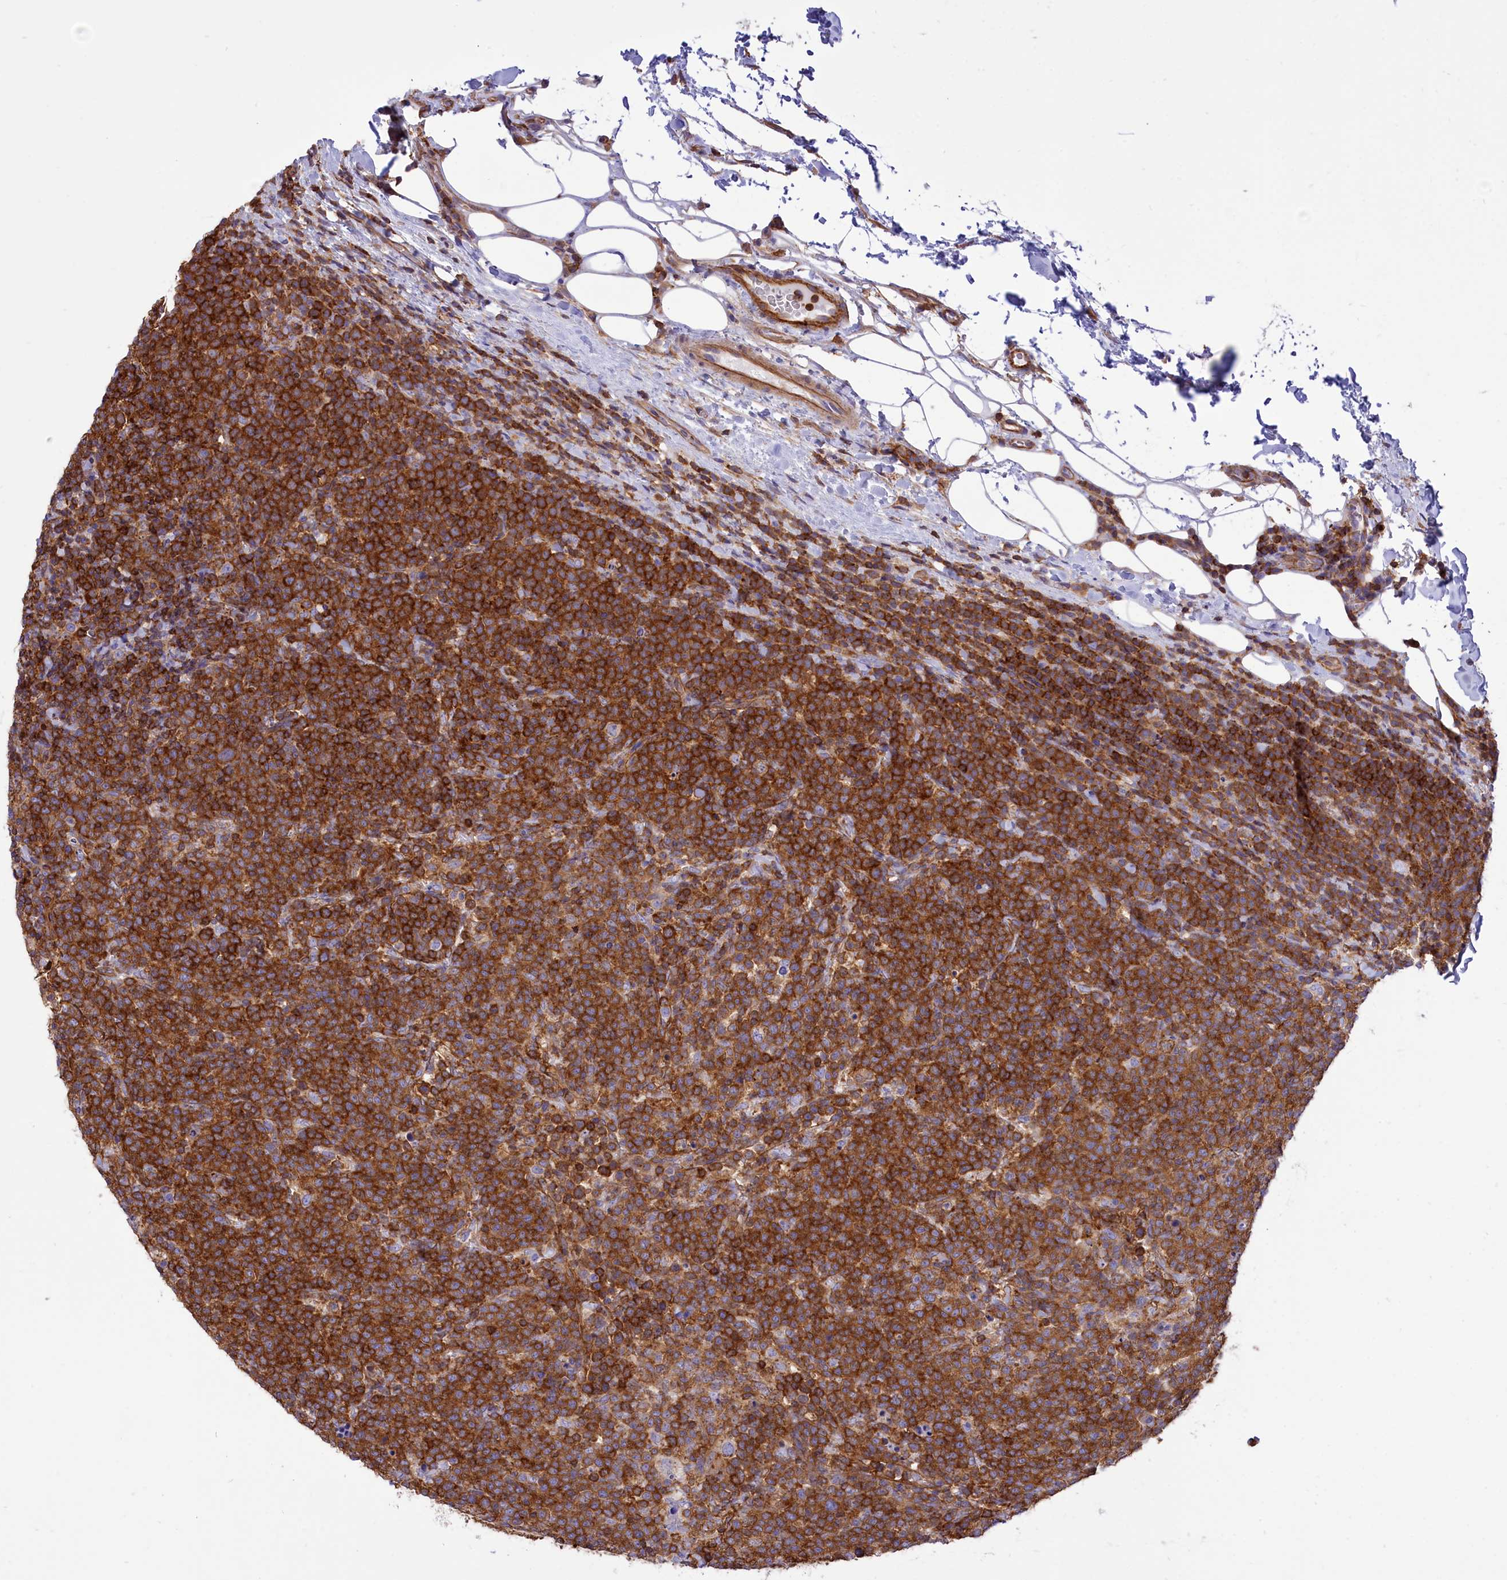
{"staining": {"intensity": "strong", "quantity": ">75%", "location": "cytoplasmic/membranous"}, "tissue": "lymphoma", "cell_type": "Tumor cells", "image_type": "cancer", "snomed": [{"axis": "morphology", "description": "Malignant lymphoma, non-Hodgkin's type, High grade"}, {"axis": "topography", "description": "Lymph node"}], "caption": "Immunohistochemical staining of malignant lymphoma, non-Hodgkin's type (high-grade) shows high levels of strong cytoplasmic/membranous expression in about >75% of tumor cells.", "gene": "SEPTIN9", "patient": {"sex": "male", "age": 61}}